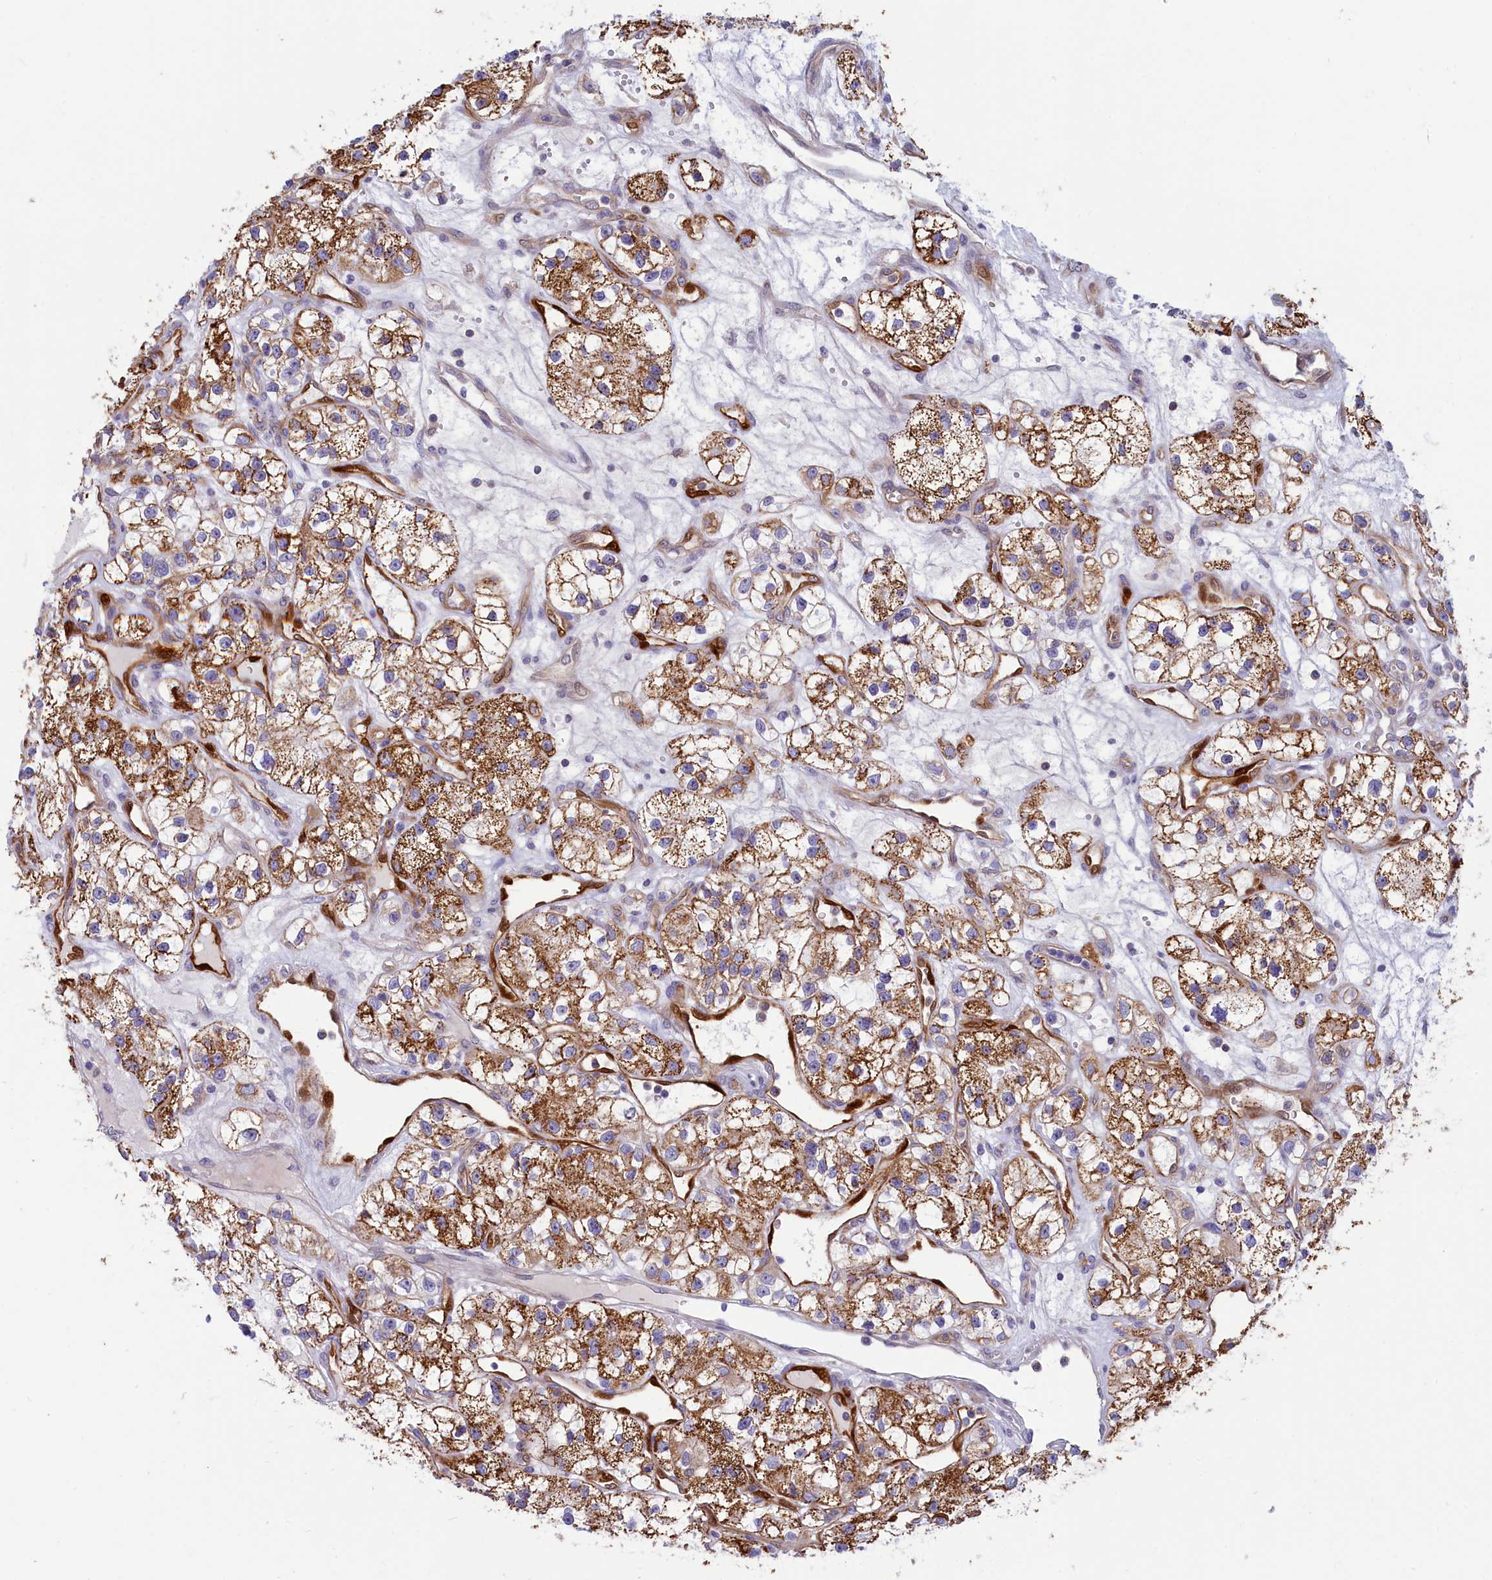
{"staining": {"intensity": "moderate", "quantity": ">75%", "location": "cytoplasmic/membranous"}, "tissue": "renal cancer", "cell_type": "Tumor cells", "image_type": "cancer", "snomed": [{"axis": "morphology", "description": "Adenocarcinoma, NOS"}, {"axis": "topography", "description": "Kidney"}], "caption": "Tumor cells exhibit medium levels of moderate cytoplasmic/membranous expression in approximately >75% of cells in renal cancer (adenocarcinoma).", "gene": "ABCC12", "patient": {"sex": "female", "age": 57}}